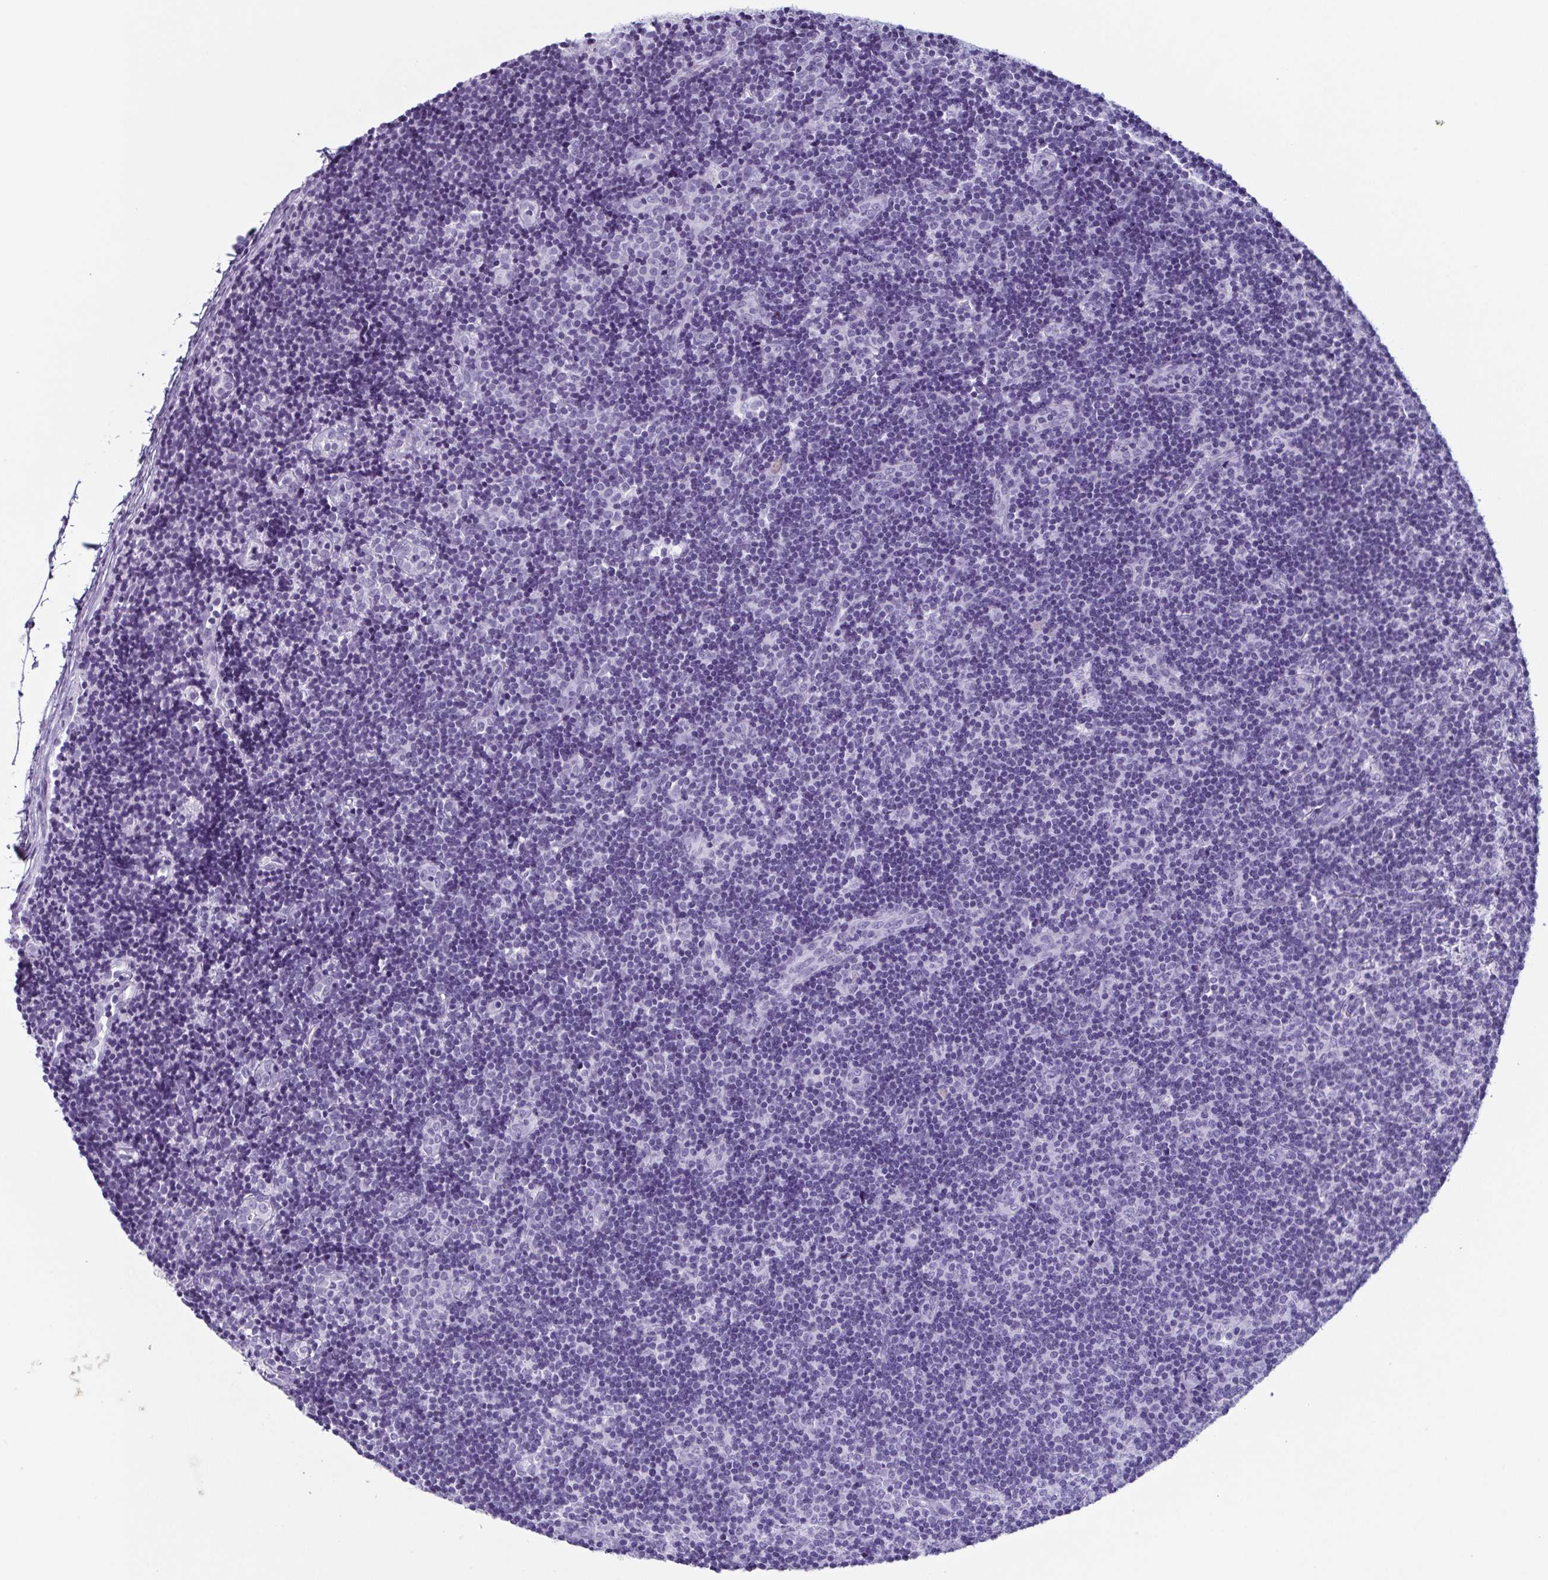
{"staining": {"intensity": "negative", "quantity": "none", "location": "none"}, "tissue": "lymph node", "cell_type": "Germinal center cells", "image_type": "normal", "snomed": [{"axis": "morphology", "description": "Normal tissue, NOS"}, {"axis": "topography", "description": "Lymph node"}], "caption": "This is a histopathology image of IHC staining of normal lymph node, which shows no staining in germinal center cells.", "gene": "ENKUR", "patient": {"sex": "female", "age": 41}}